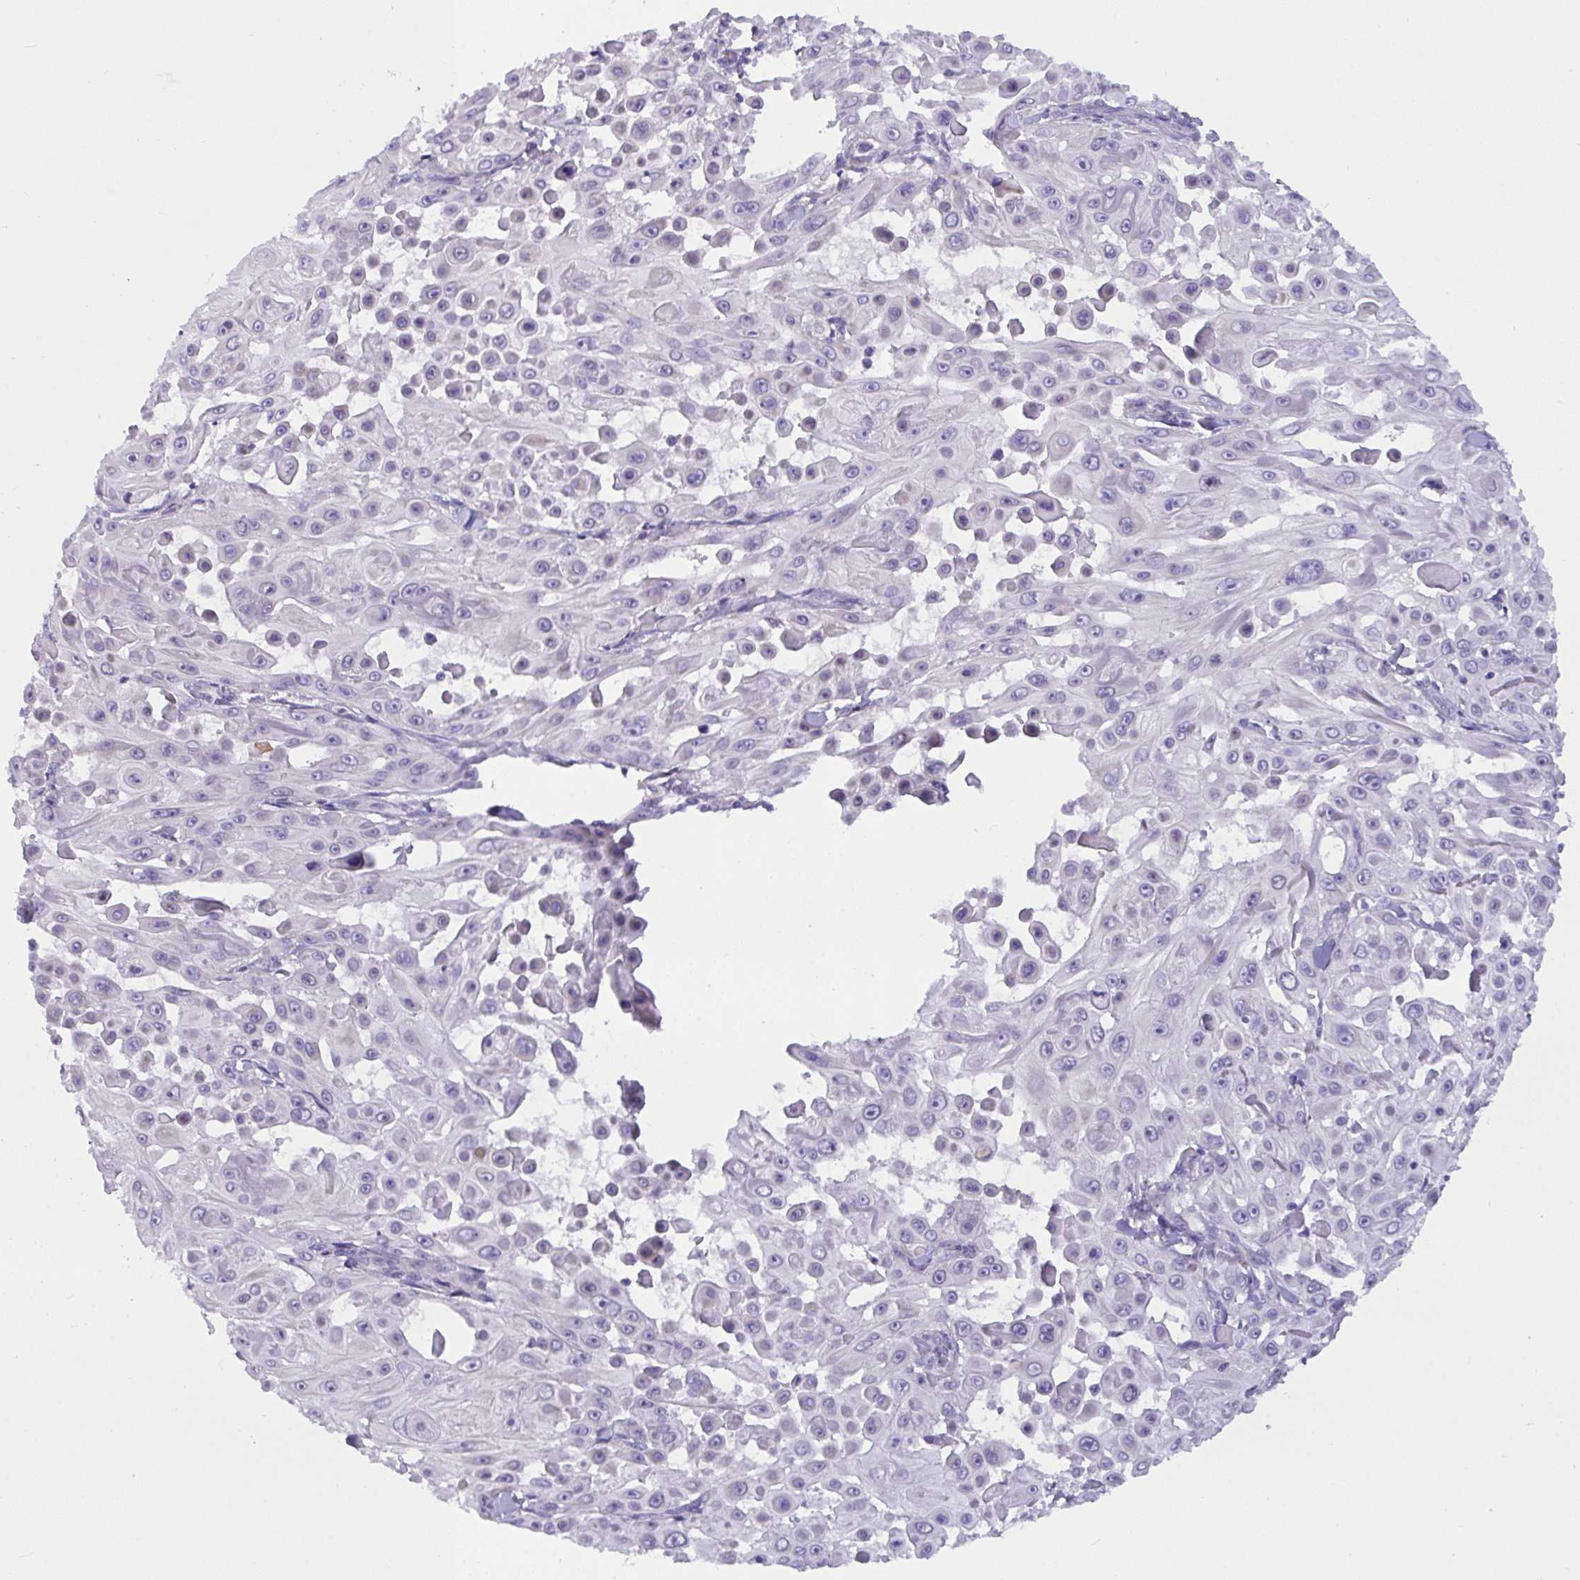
{"staining": {"intensity": "negative", "quantity": "none", "location": "none"}, "tissue": "skin cancer", "cell_type": "Tumor cells", "image_type": "cancer", "snomed": [{"axis": "morphology", "description": "Squamous cell carcinoma, NOS"}, {"axis": "topography", "description": "Skin"}], "caption": "An immunohistochemistry histopathology image of squamous cell carcinoma (skin) is shown. There is no staining in tumor cells of squamous cell carcinoma (skin). (DAB immunohistochemistry visualized using brightfield microscopy, high magnification).", "gene": "DTX3", "patient": {"sex": "male", "age": 91}}